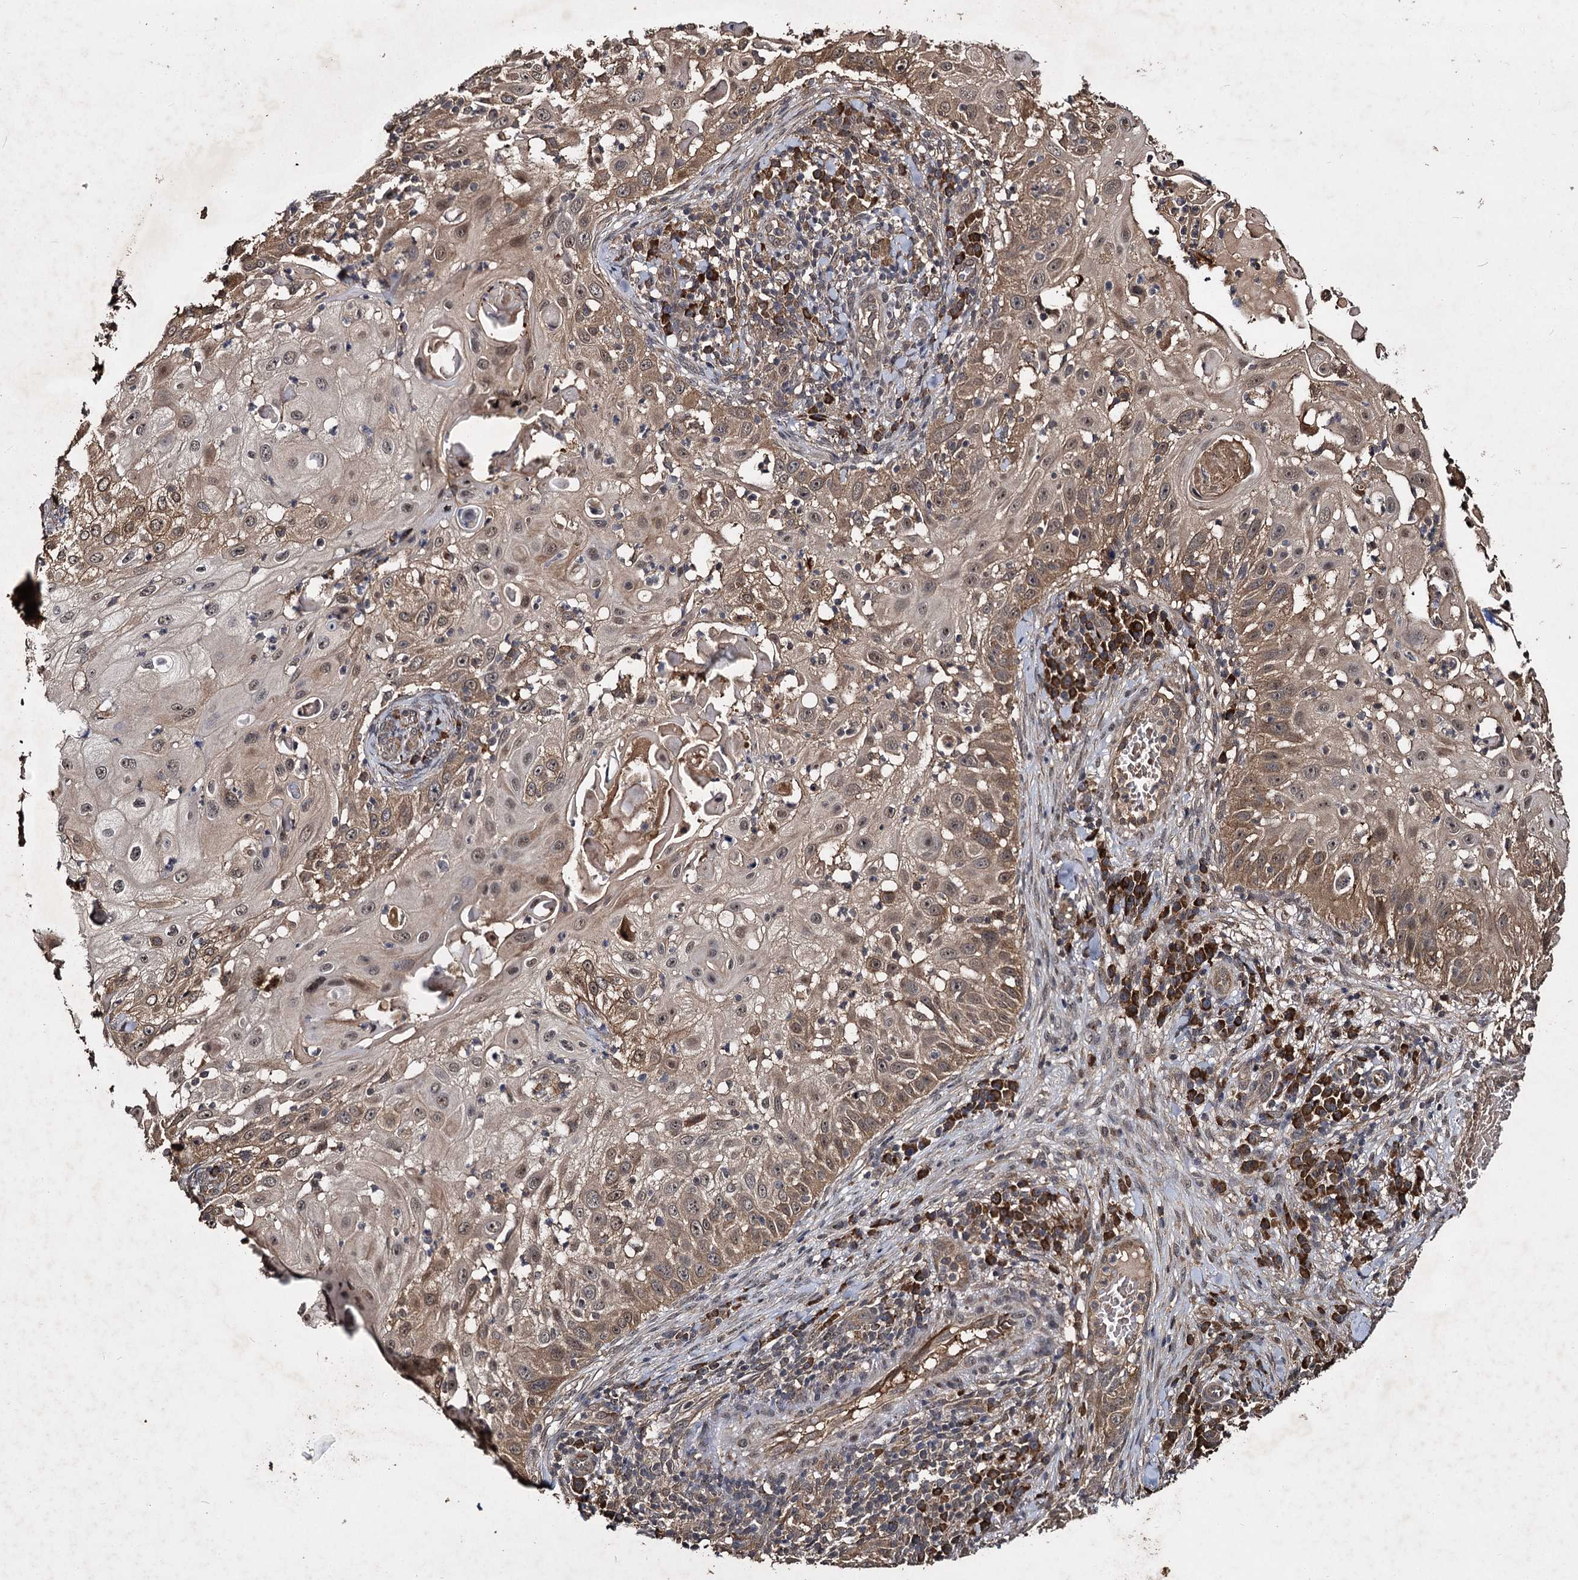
{"staining": {"intensity": "moderate", "quantity": ">75%", "location": "cytoplasmic/membranous,nuclear"}, "tissue": "skin cancer", "cell_type": "Tumor cells", "image_type": "cancer", "snomed": [{"axis": "morphology", "description": "Squamous cell carcinoma, NOS"}, {"axis": "topography", "description": "Skin"}], "caption": "Protein expression analysis of squamous cell carcinoma (skin) shows moderate cytoplasmic/membranous and nuclear positivity in about >75% of tumor cells.", "gene": "SLC46A3", "patient": {"sex": "female", "age": 44}}